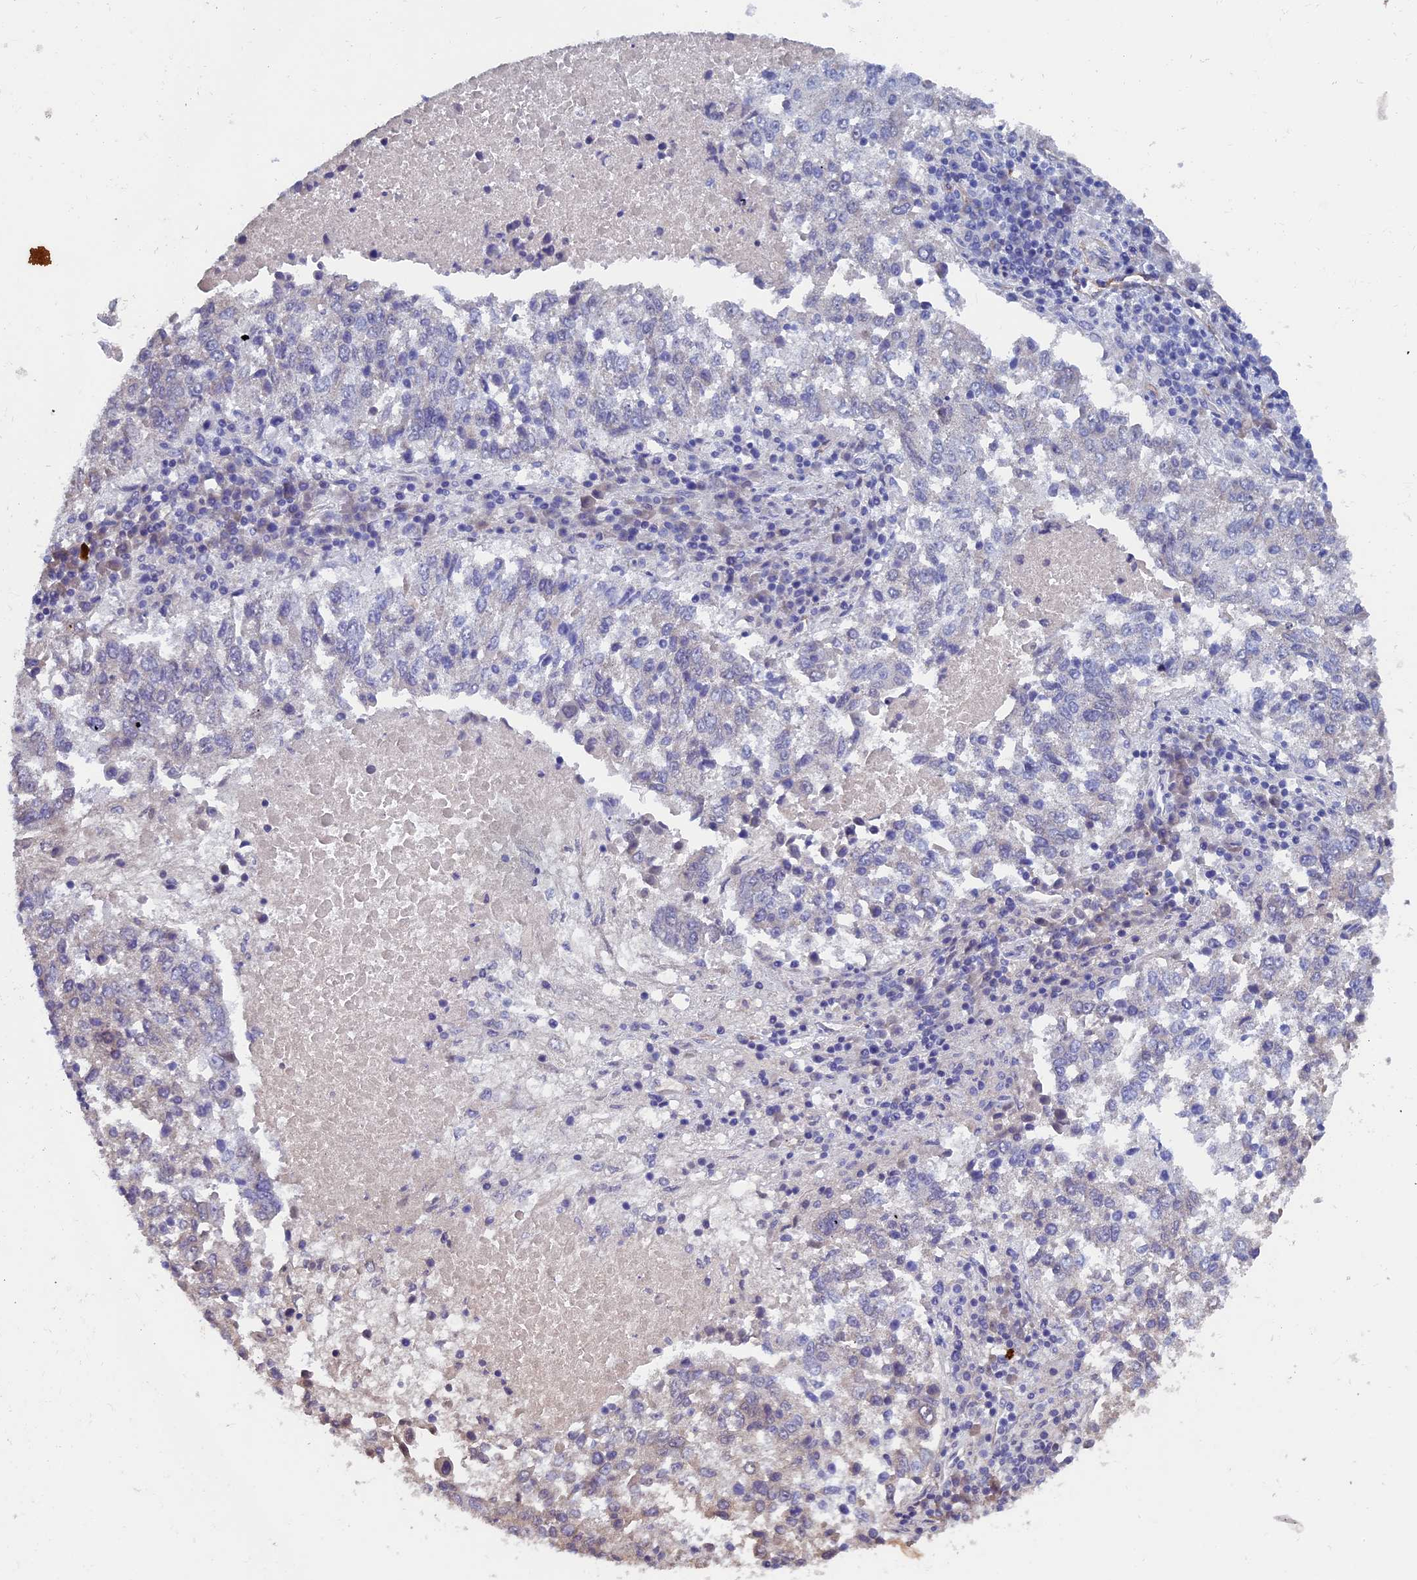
{"staining": {"intensity": "negative", "quantity": "none", "location": "none"}, "tissue": "lung cancer", "cell_type": "Tumor cells", "image_type": "cancer", "snomed": [{"axis": "morphology", "description": "Squamous cell carcinoma, NOS"}, {"axis": "topography", "description": "Lung"}], "caption": "Immunohistochemistry (IHC) photomicrograph of neoplastic tissue: human squamous cell carcinoma (lung) stained with DAB demonstrates no significant protein staining in tumor cells.", "gene": "INSYN1", "patient": {"sex": "male", "age": 73}}